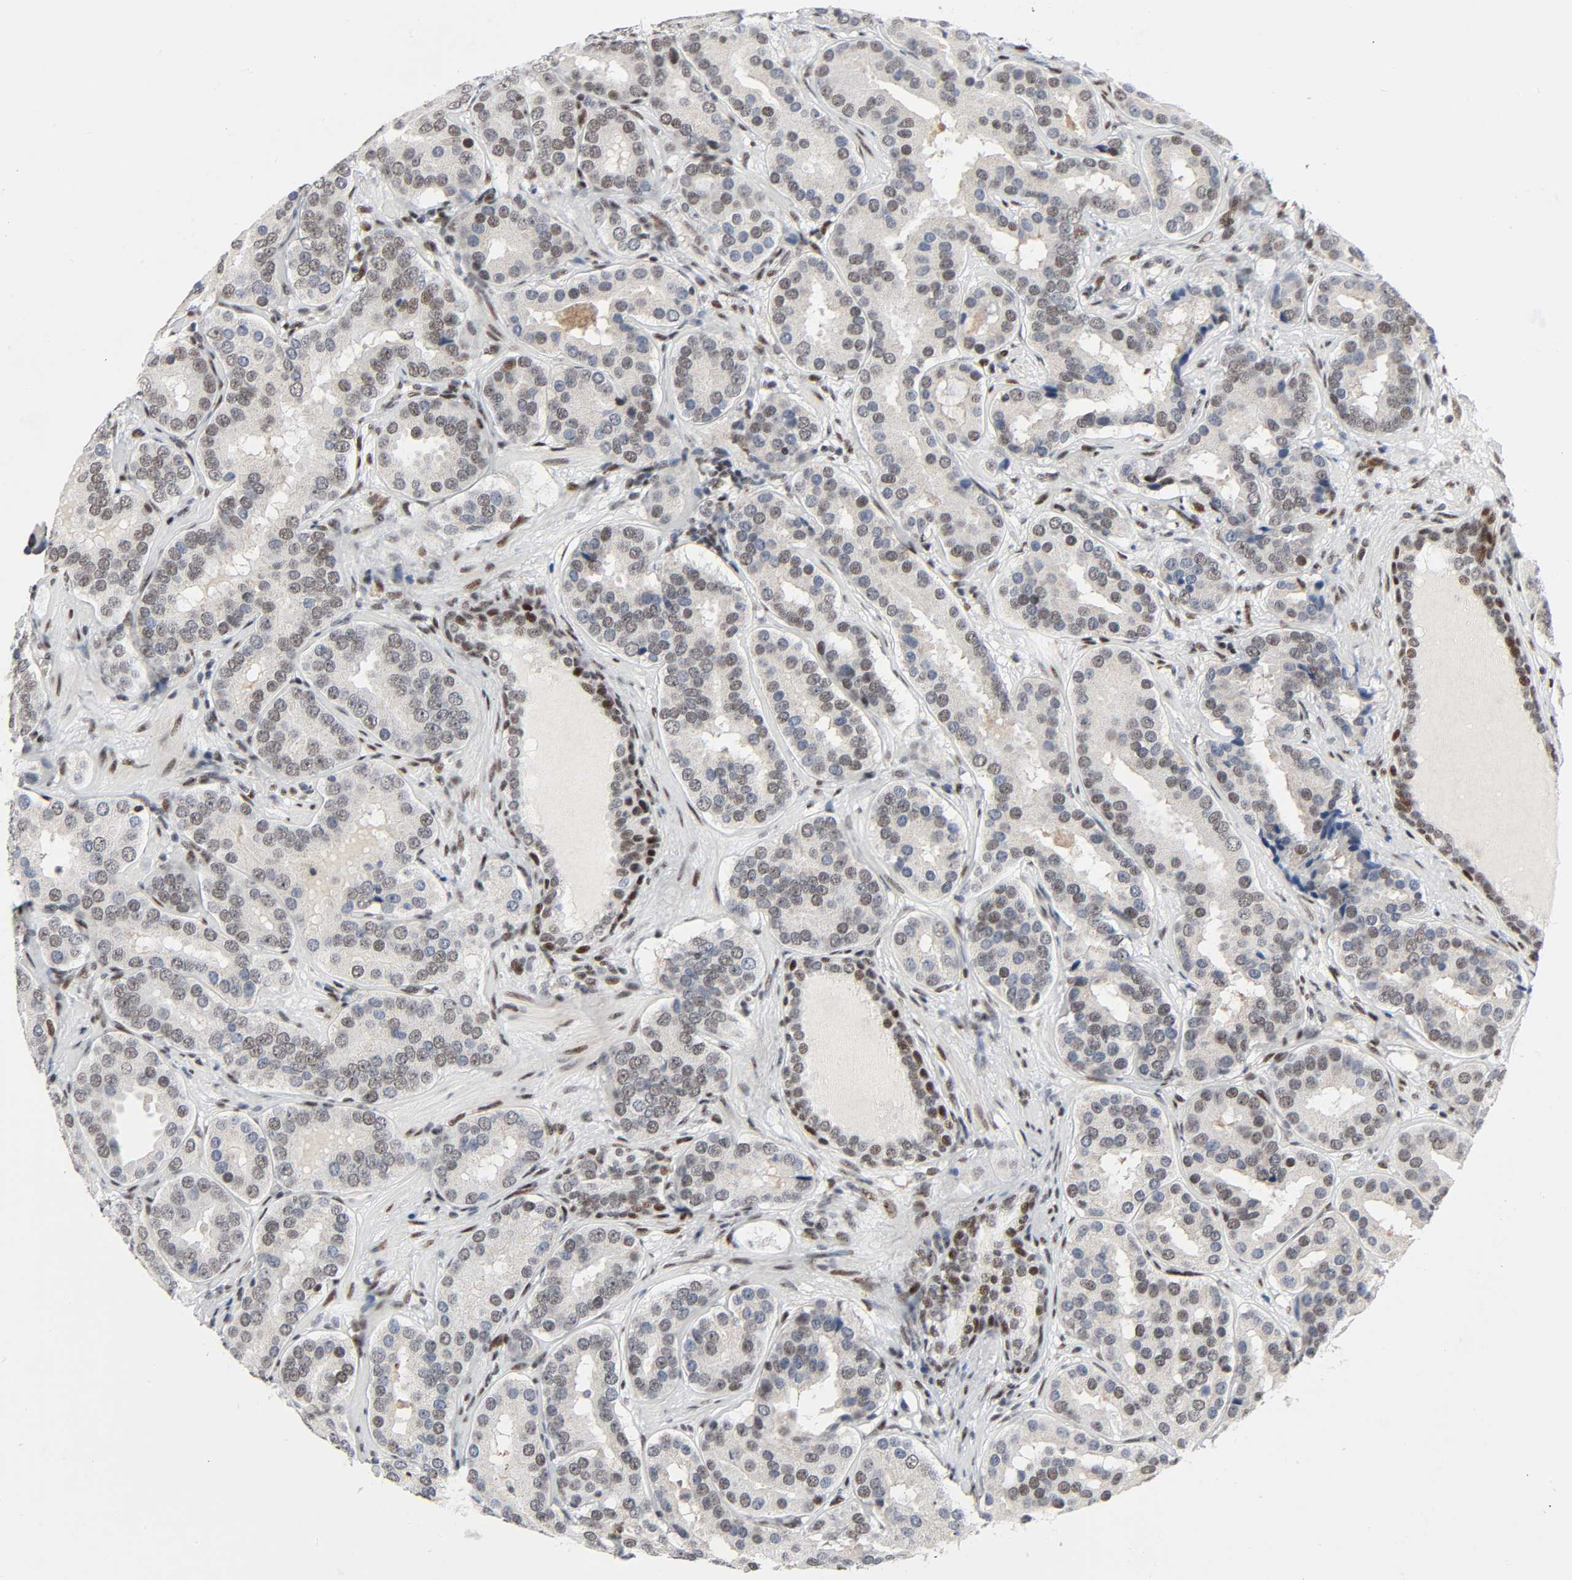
{"staining": {"intensity": "moderate", "quantity": "25%-75%", "location": "nuclear"}, "tissue": "prostate cancer", "cell_type": "Tumor cells", "image_type": "cancer", "snomed": [{"axis": "morphology", "description": "Adenocarcinoma, Low grade"}, {"axis": "topography", "description": "Prostate"}], "caption": "IHC photomicrograph of neoplastic tissue: human prostate cancer (low-grade adenocarcinoma) stained using immunohistochemistry reveals medium levels of moderate protein expression localized specifically in the nuclear of tumor cells, appearing as a nuclear brown color.", "gene": "CREBBP", "patient": {"sex": "male", "age": 59}}